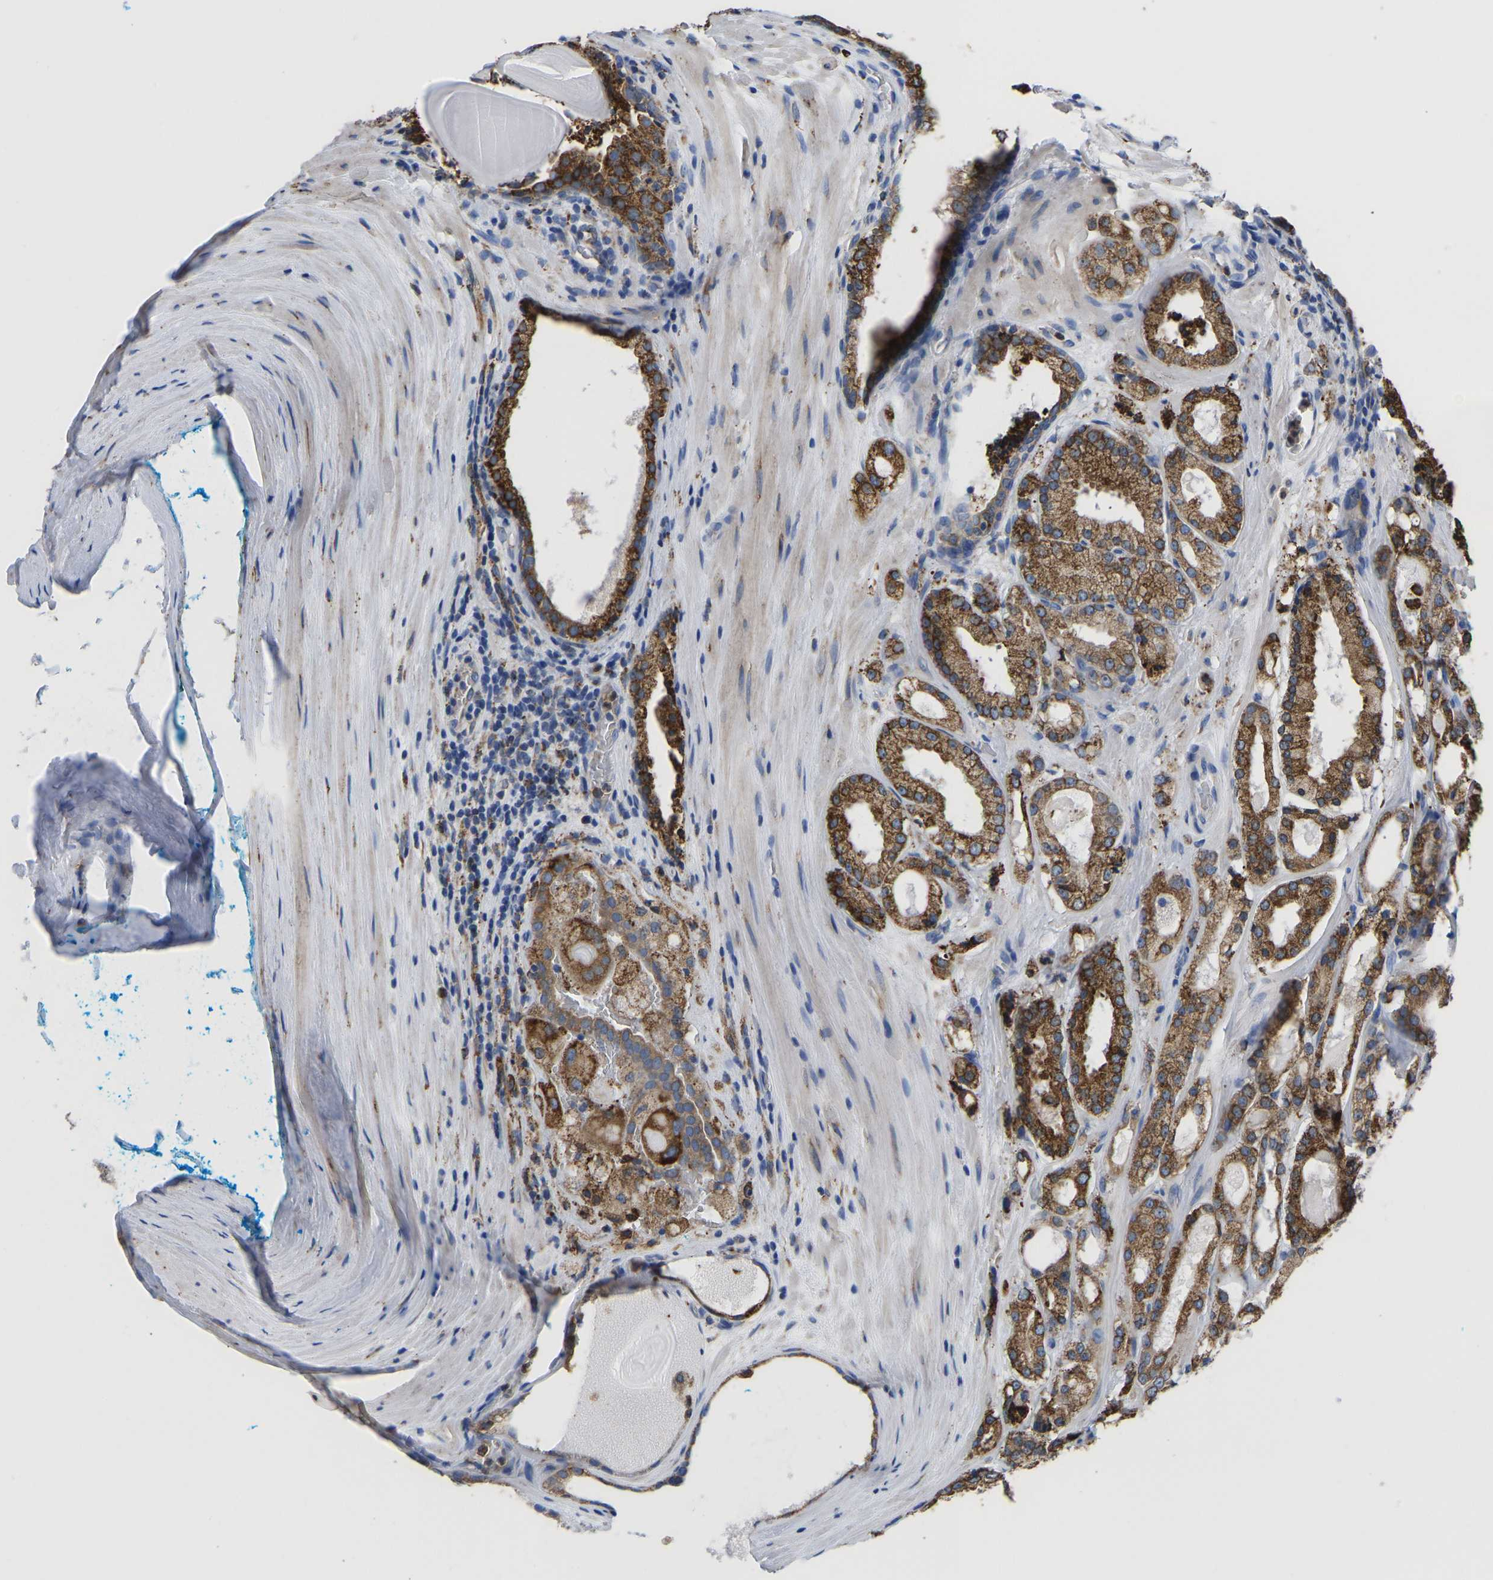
{"staining": {"intensity": "moderate", "quantity": ">75%", "location": "cytoplasmic/membranous"}, "tissue": "prostate cancer", "cell_type": "Tumor cells", "image_type": "cancer", "snomed": [{"axis": "morphology", "description": "Adenocarcinoma, High grade"}, {"axis": "topography", "description": "Prostate"}], "caption": "Adenocarcinoma (high-grade) (prostate) stained with DAB (3,3'-diaminobenzidine) IHC reveals medium levels of moderate cytoplasmic/membranous expression in approximately >75% of tumor cells.", "gene": "P4HB", "patient": {"sex": "male", "age": 65}}